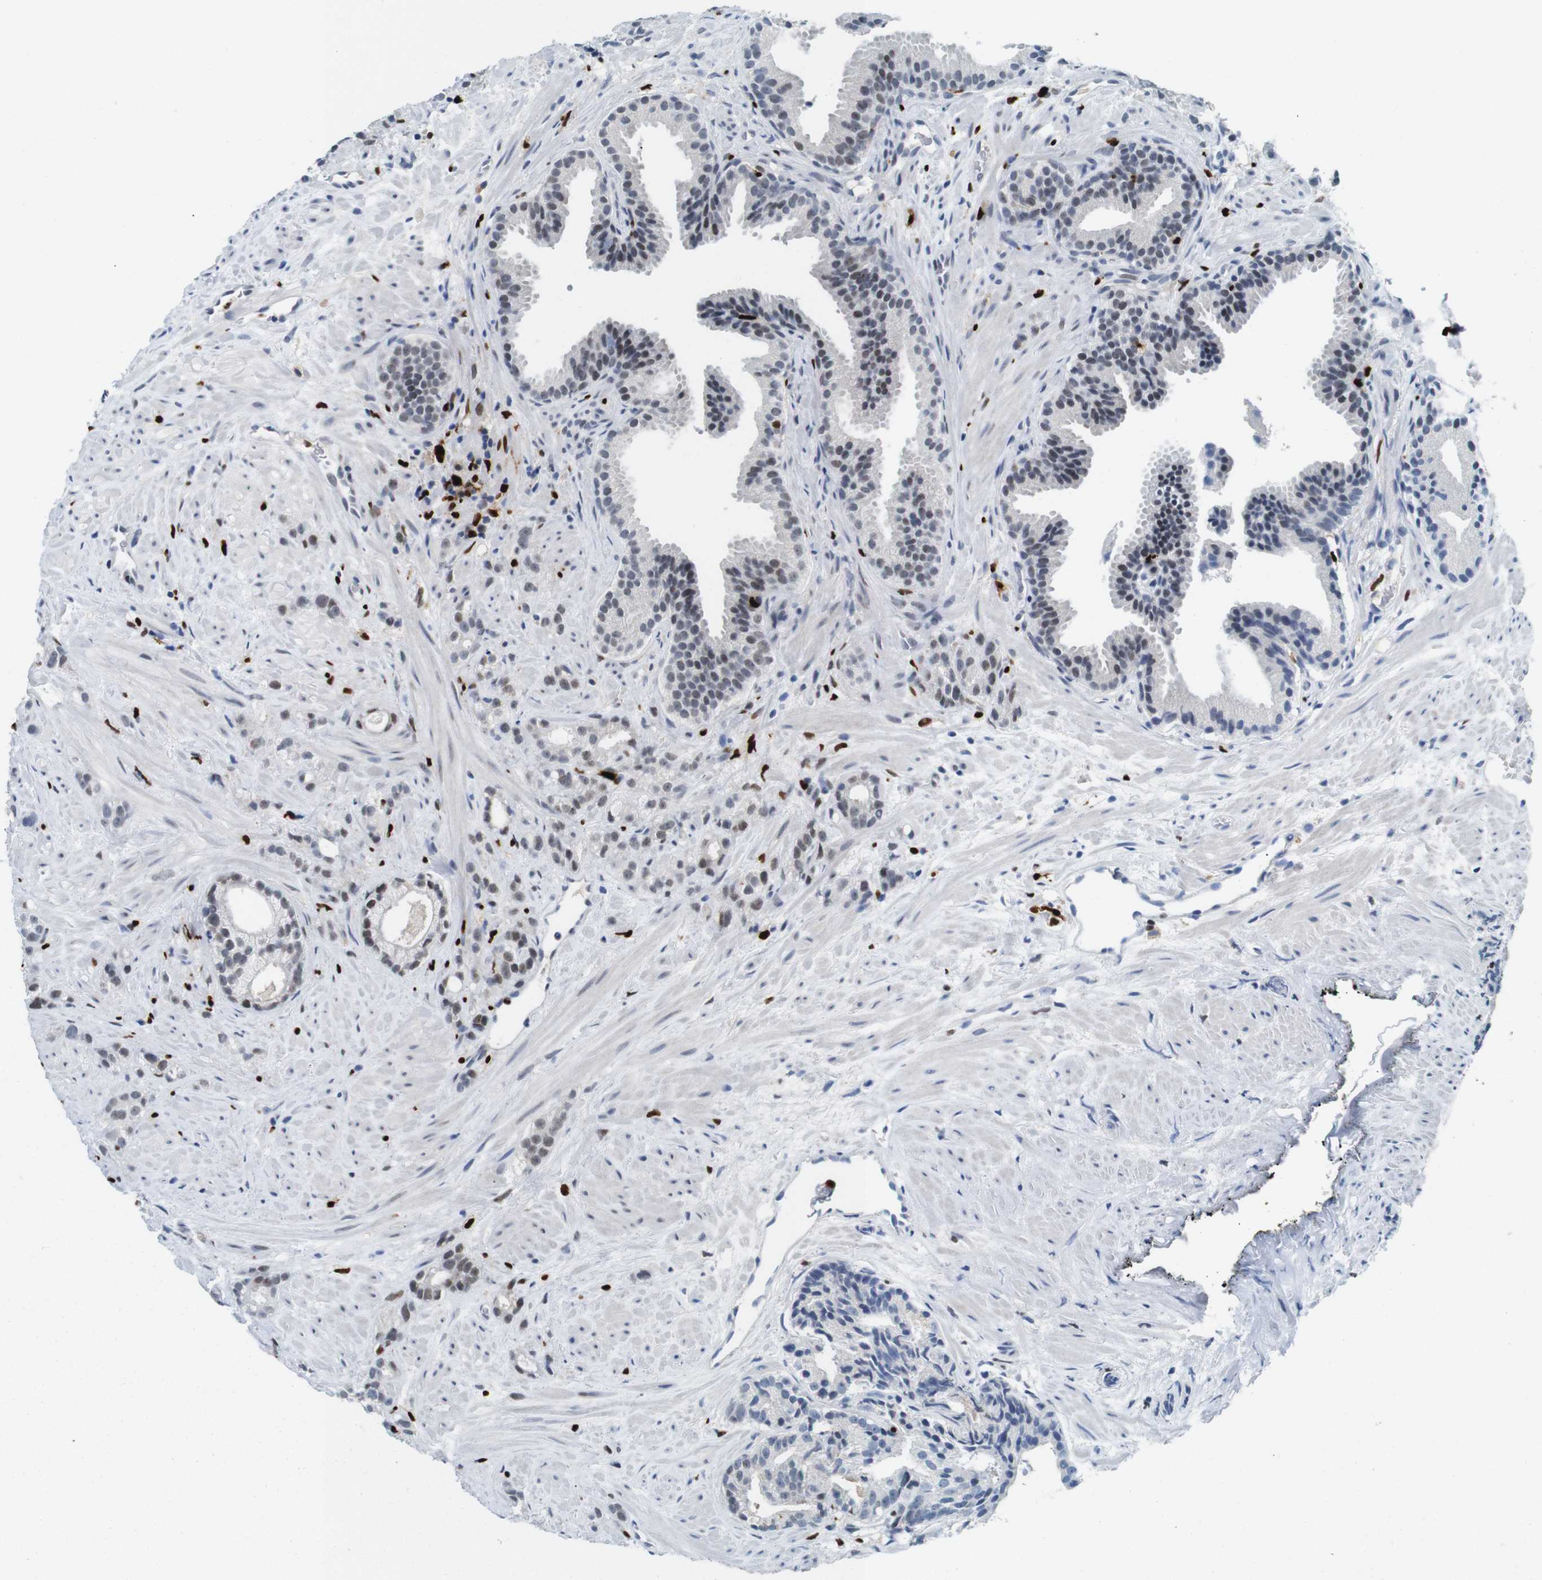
{"staining": {"intensity": "moderate", "quantity": "25%-75%", "location": "nuclear"}, "tissue": "prostate cancer", "cell_type": "Tumor cells", "image_type": "cancer", "snomed": [{"axis": "morphology", "description": "Adenocarcinoma, Low grade"}, {"axis": "topography", "description": "Prostate"}], "caption": "Human prostate cancer (adenocarcinoma (low-grade)) stained for a protein (brown) demonstrates moderate nuclear positive positivity in approximately 25%-75% of tumor cells.", "gene": "IRF8", "patient": {"sex": "male", "age": 89}}